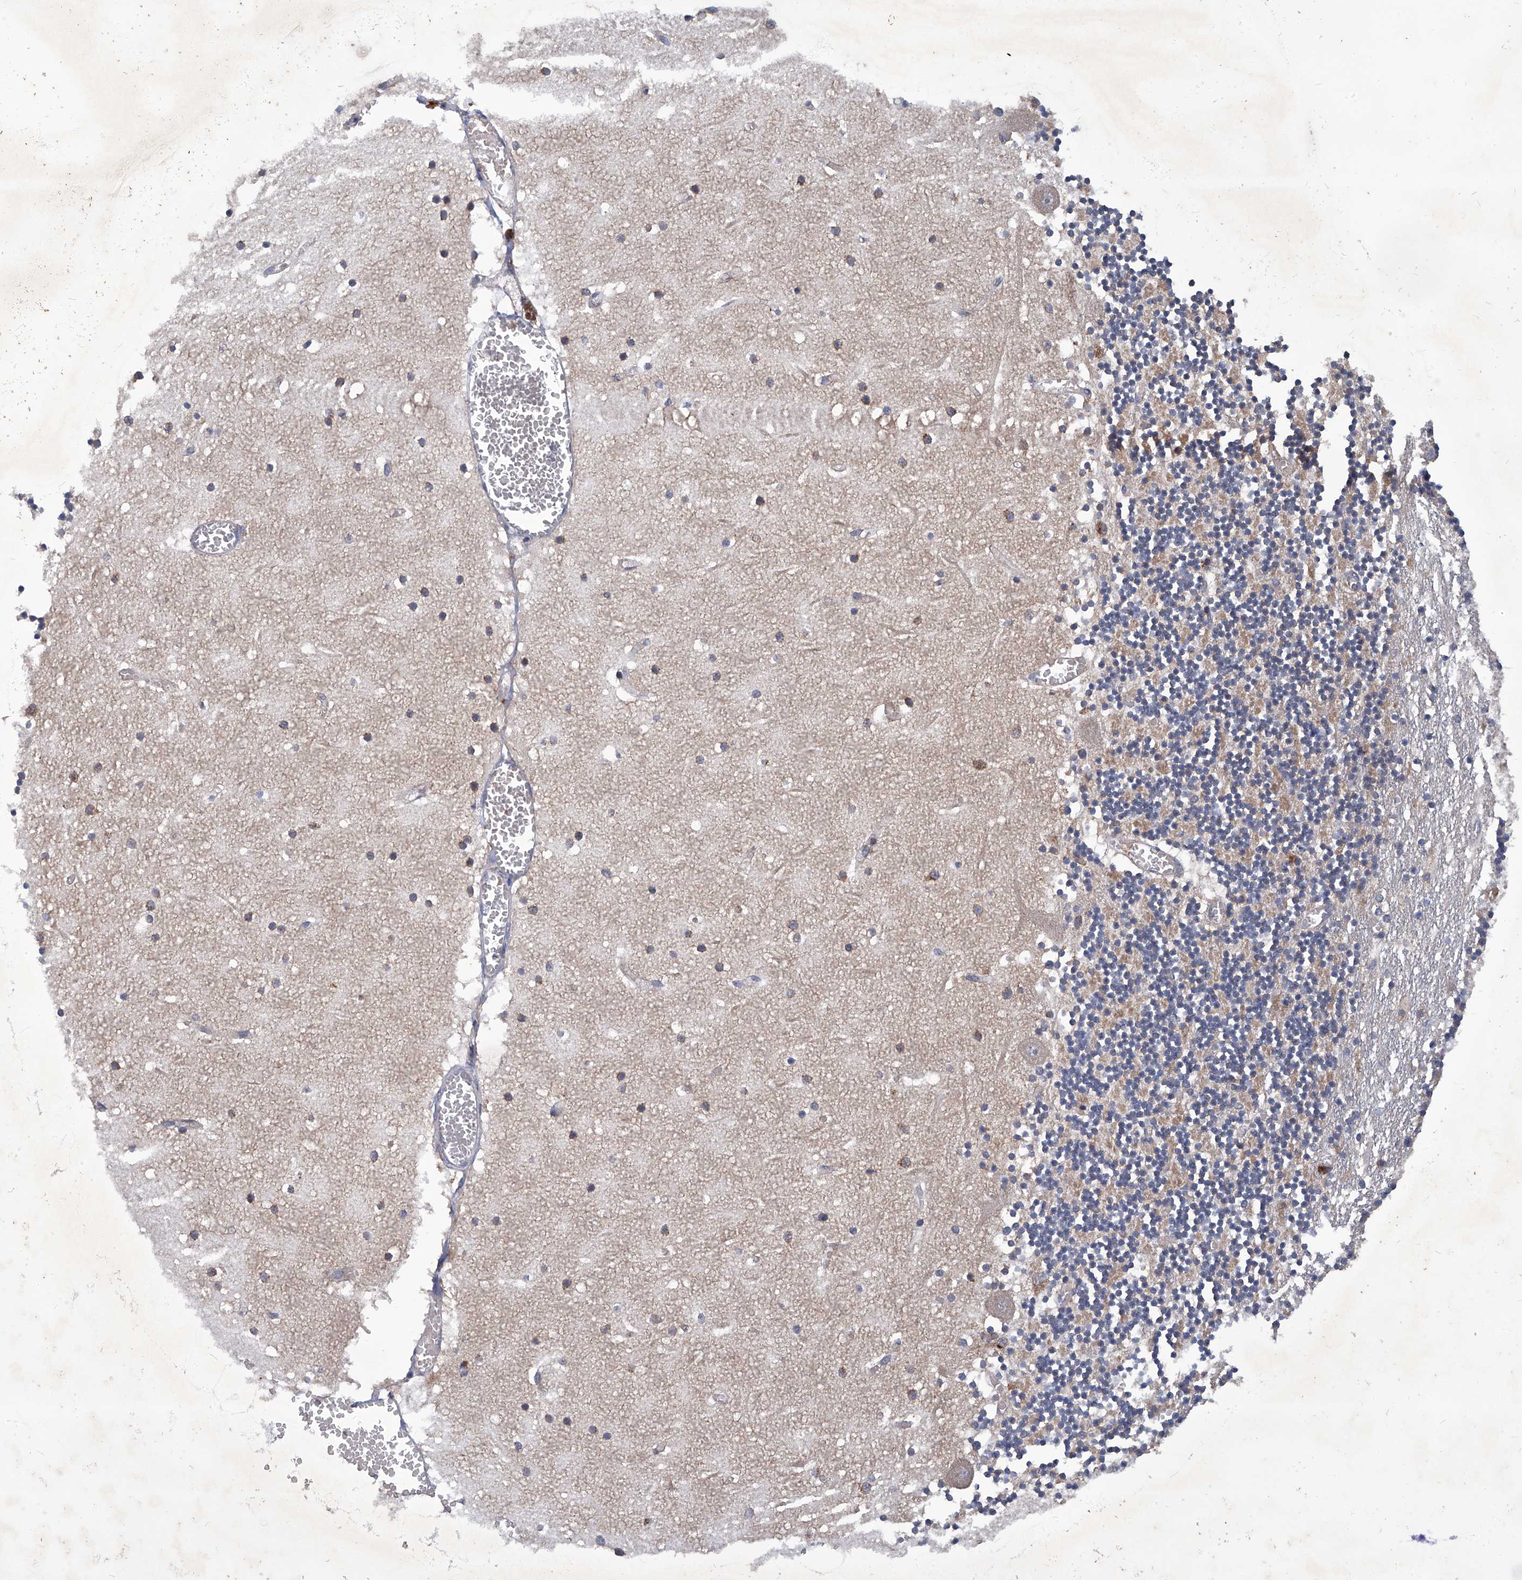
{"staining": {"intensity": "moderate", "quantity": "<25%", "location": "cytoplasmic/membranous"}, "tissue": "cerebellum", "cell_type": "Cells in granular layer", "image_type": "normal", "snomed": [{"axis": "morphology", "description": "Normal tissue, NOS"}, {"axis": "topography", "description": "Cerebellum"}], "caption": "Immunohistochemistry (IHC) of benign cerebellum displays low levels of moderate cytoplasmic/membranous expression in approximately <25% of cells in granular layer.", "gene": "TNFRSF13B", "patient": {"sex": "female", "age": 28}}